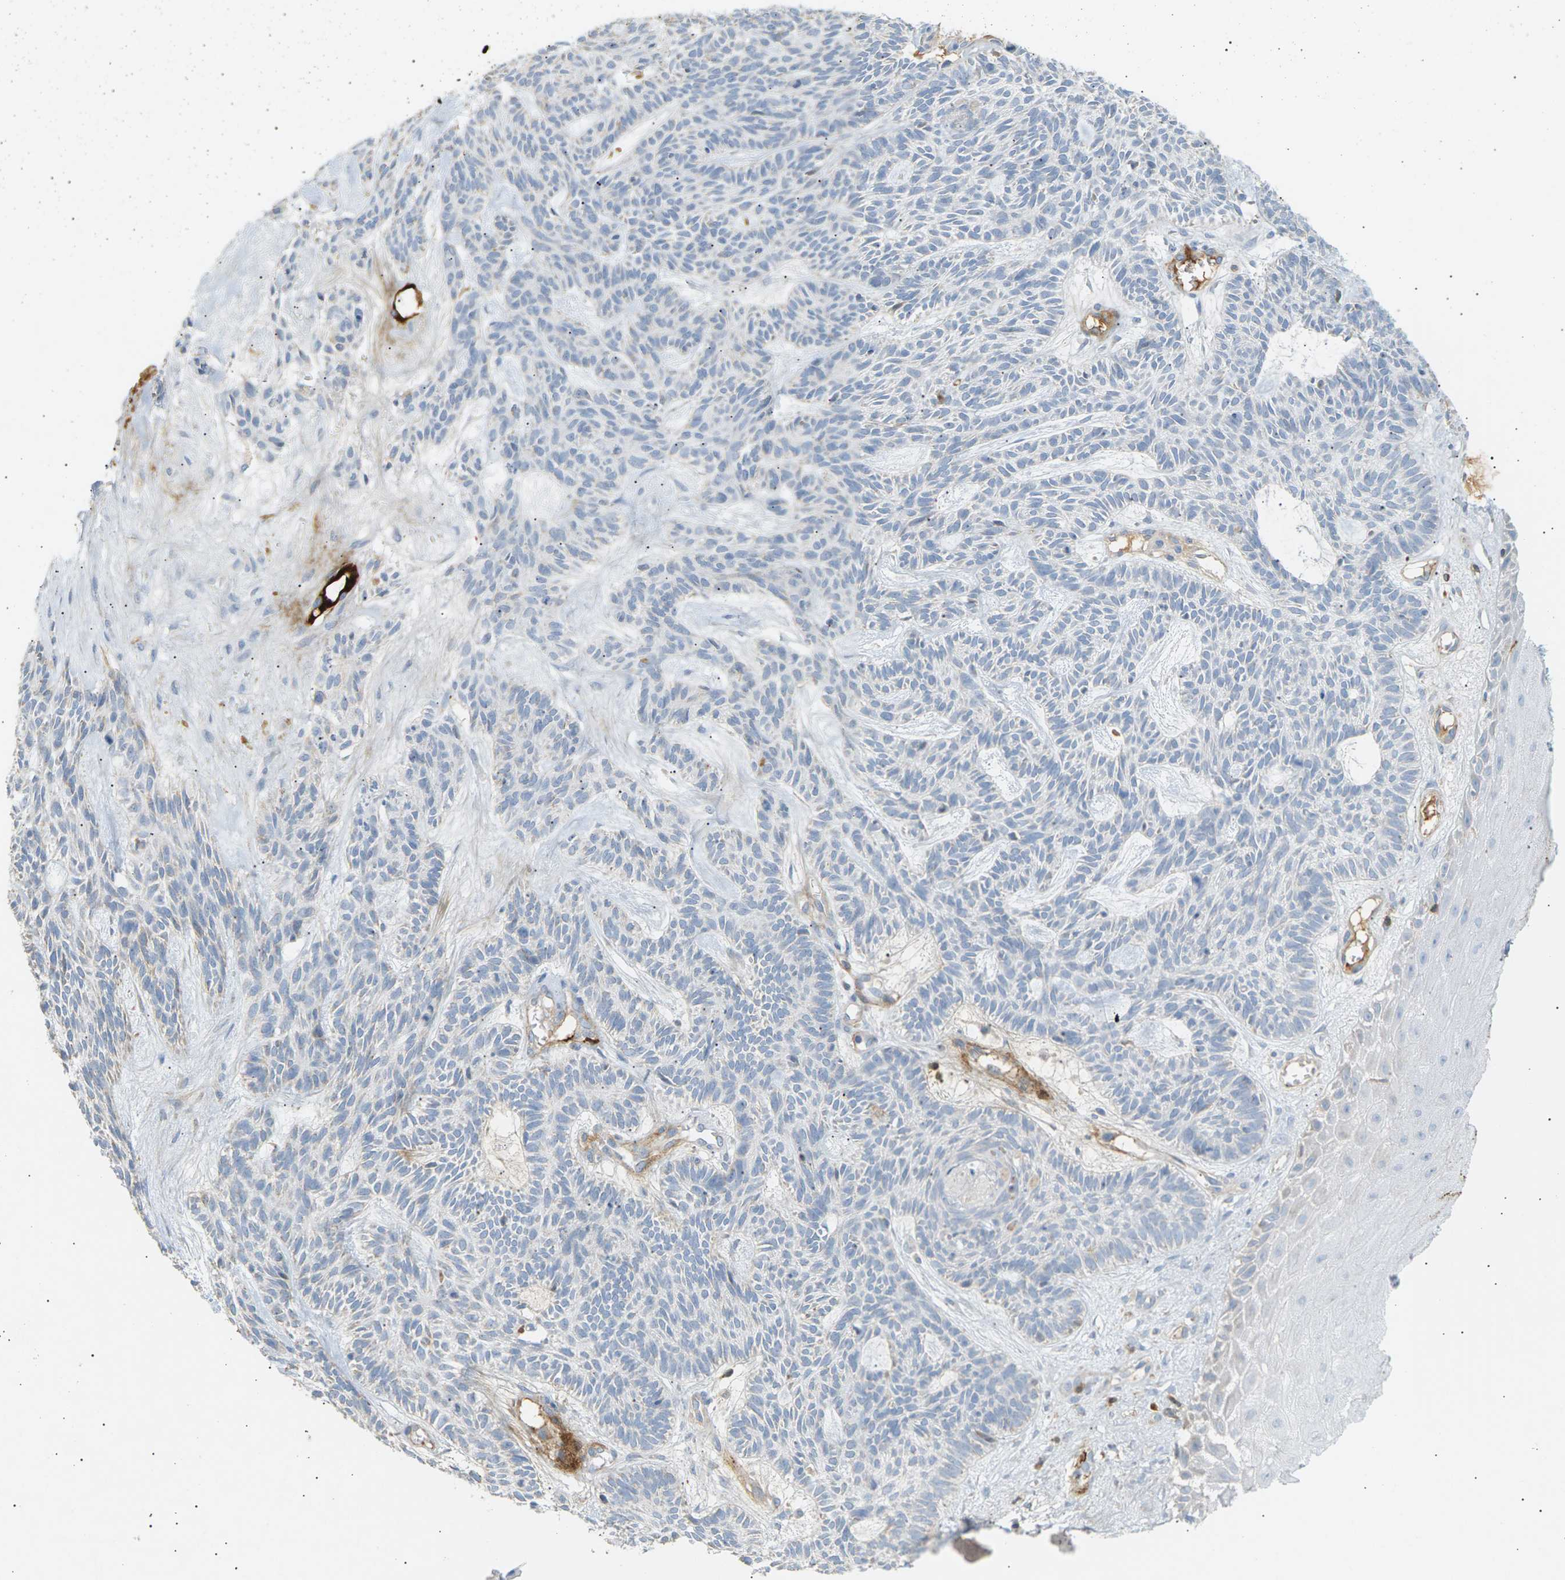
{"staining": {"intensity": "negative", "quantity": "none", "location": "none"}, "tissue": "skin cancer", "cell_type": "Tumor cells", "image_type": "cancer", "snomed": [{"axis": "morphology", "description": "Basal cell carcinoma"}, {"axis": "topography", "description": "Skin"}], "caption": "Photomicrograph shows no protein staining in tumor cells of skin basal cell carcinoma tissue.", "gene": "LIME1", "patient": {"sex": "male", "age": 67}}